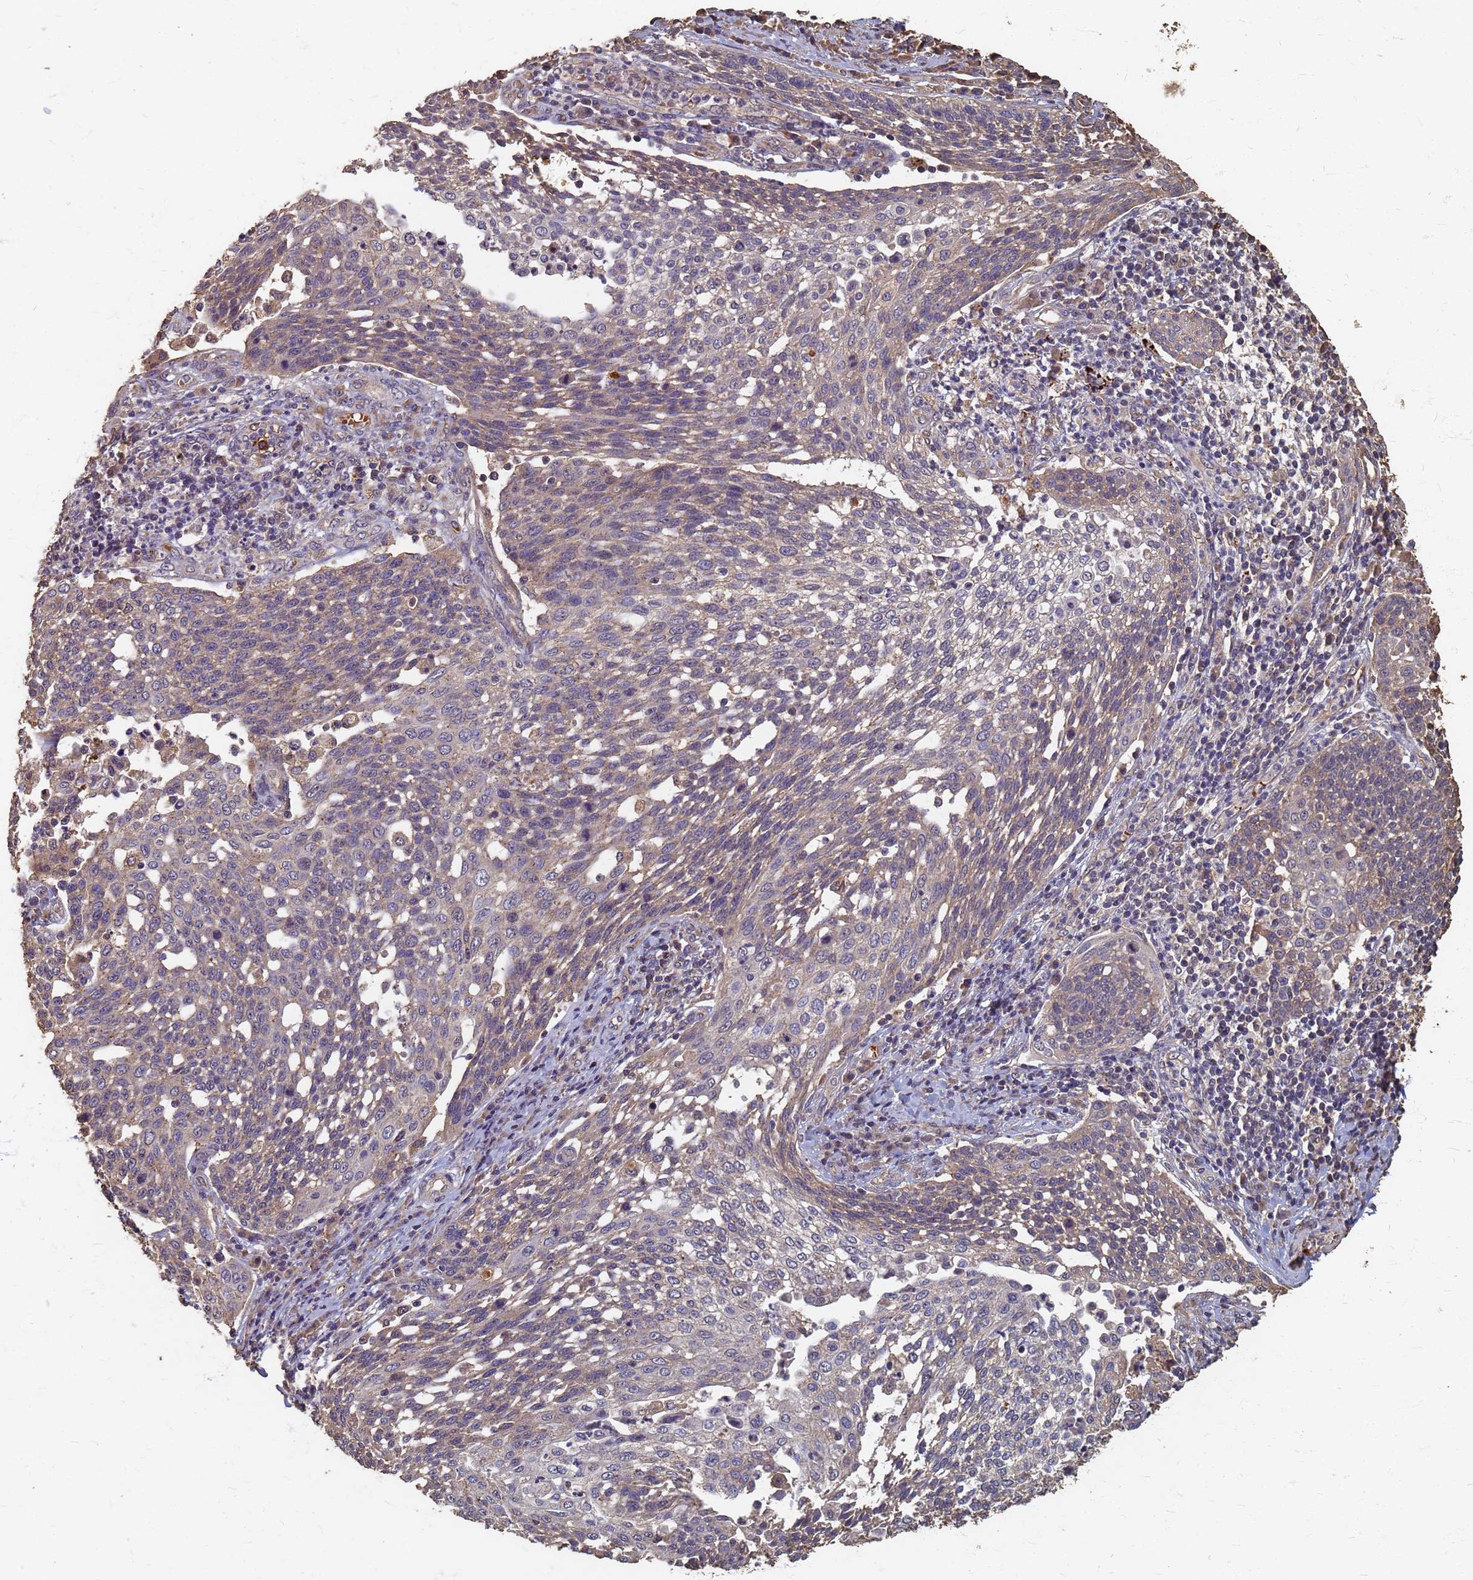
{"staining": {"intensity": "weak", "quantity": "25%-75%", "location": "cytoplasmic/membranous"}, "tissue": "cervical cancer", "cell_type": "Tumor cells", "image_type": "cancer", "snomed": [{"axis": "morphology", "description": "Squamous cell carcinoma, NOS"}, {"axis": "topography", "description": "Cervix"}], "caption": "About 25%-75% of tumor cells in cervical squamous cell carcinoma show weak cytoplasmic/membranous protein expression as visualized by brown immunohistochemical staining.", "gene": "DPH5", "patient": {"sex": "female", "age": 34}}